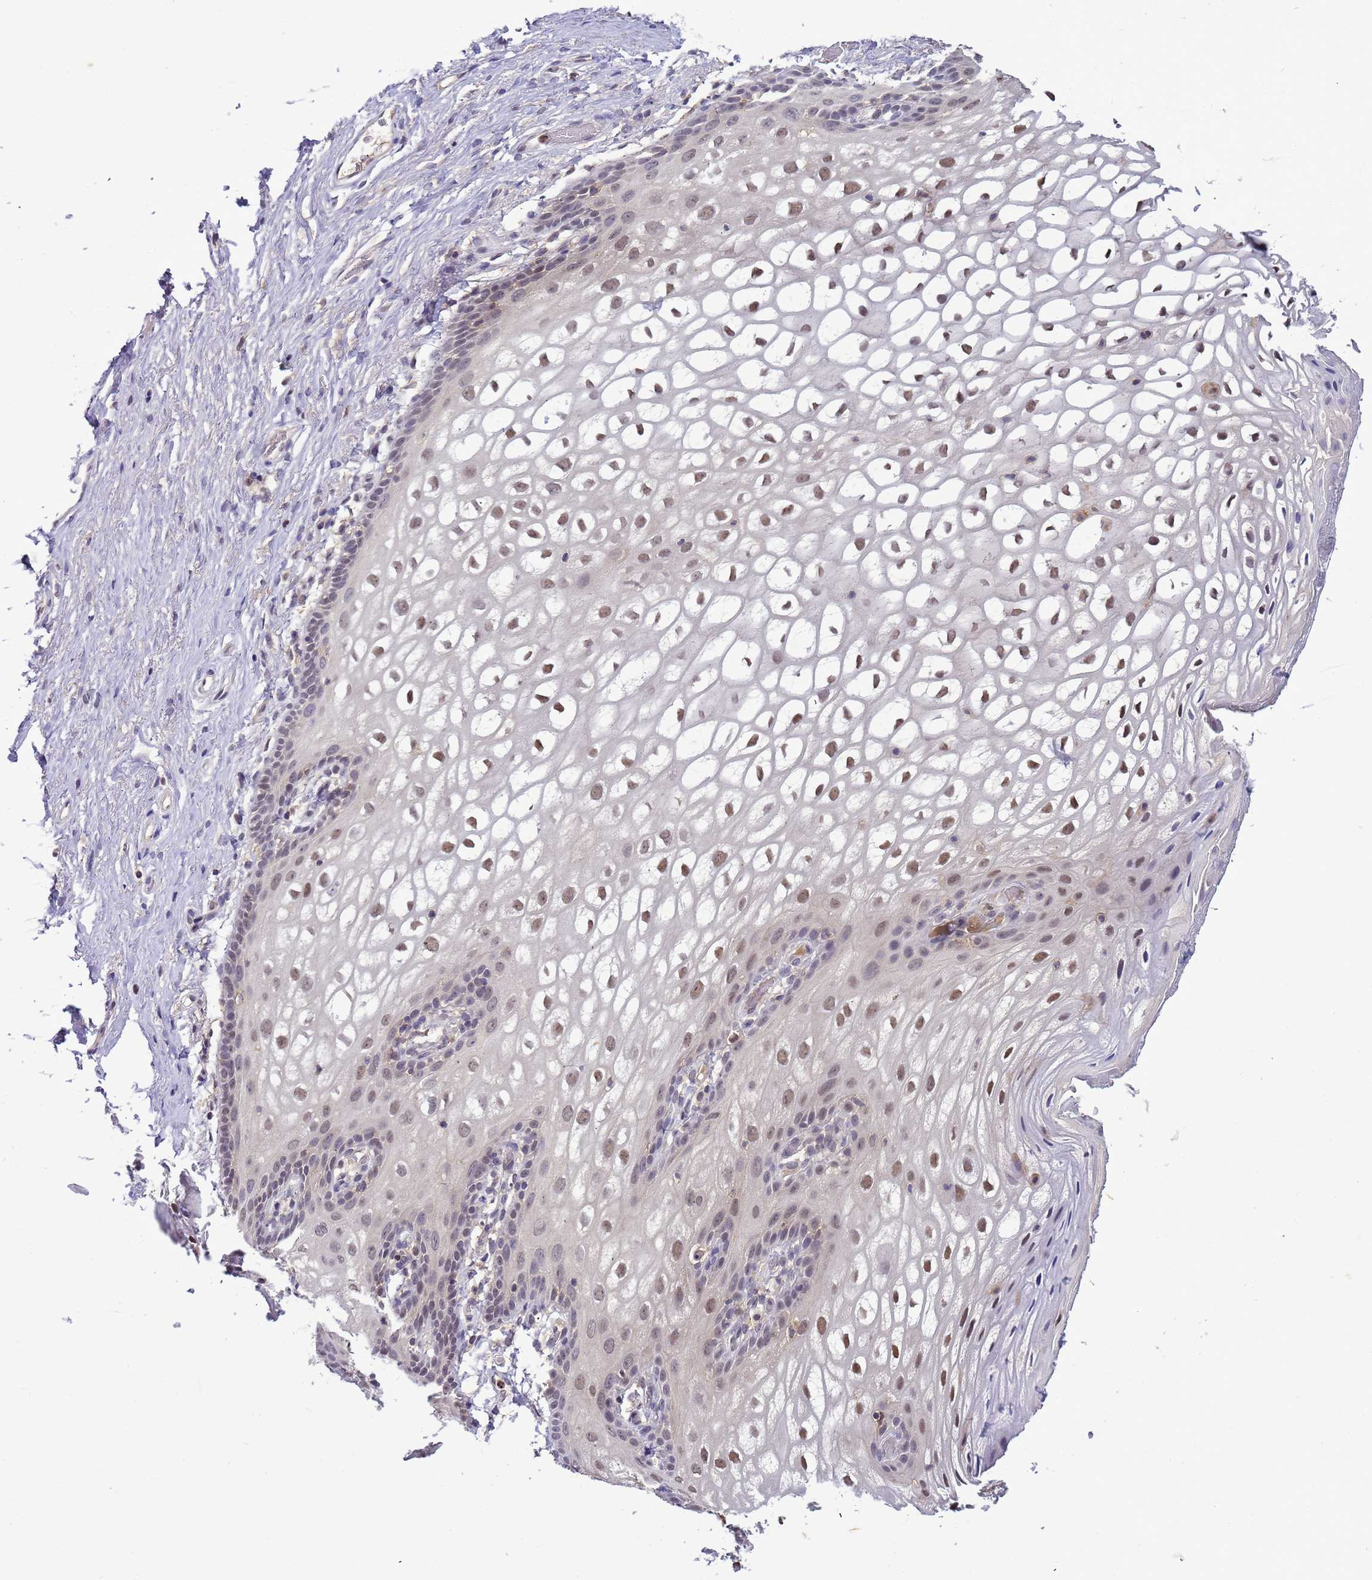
{"staining": {"intensity": "moderate", "quantity": "<25%", "location": "nuclear"}, "tissue": "vagina", "cell_type": "Squamous epithelial cells", "image_type": "normal", "snomed": [{"axis": "morphology", "description": "Normal tissue, NOS"}, {"axis": "topography", "description": "Vagina"}, {"axis": "topography", "description": "Peripheral nerve tissue"}], "caption": "Immunohistochemistry (IHC) staining of benign vagina, which demonstrates low levels of moderate nuclear positivity in approximately <25% of squamous epithelial cells indicating moderate nuclear protein expression. The staining was performed using DAB (3,3'-diaminobenzidine) (brown) for protein detection and nuclei were counterstained in hematoxylin (blue).", "gene": "CD53", "patient": {"sex": "female", "age": 71}}